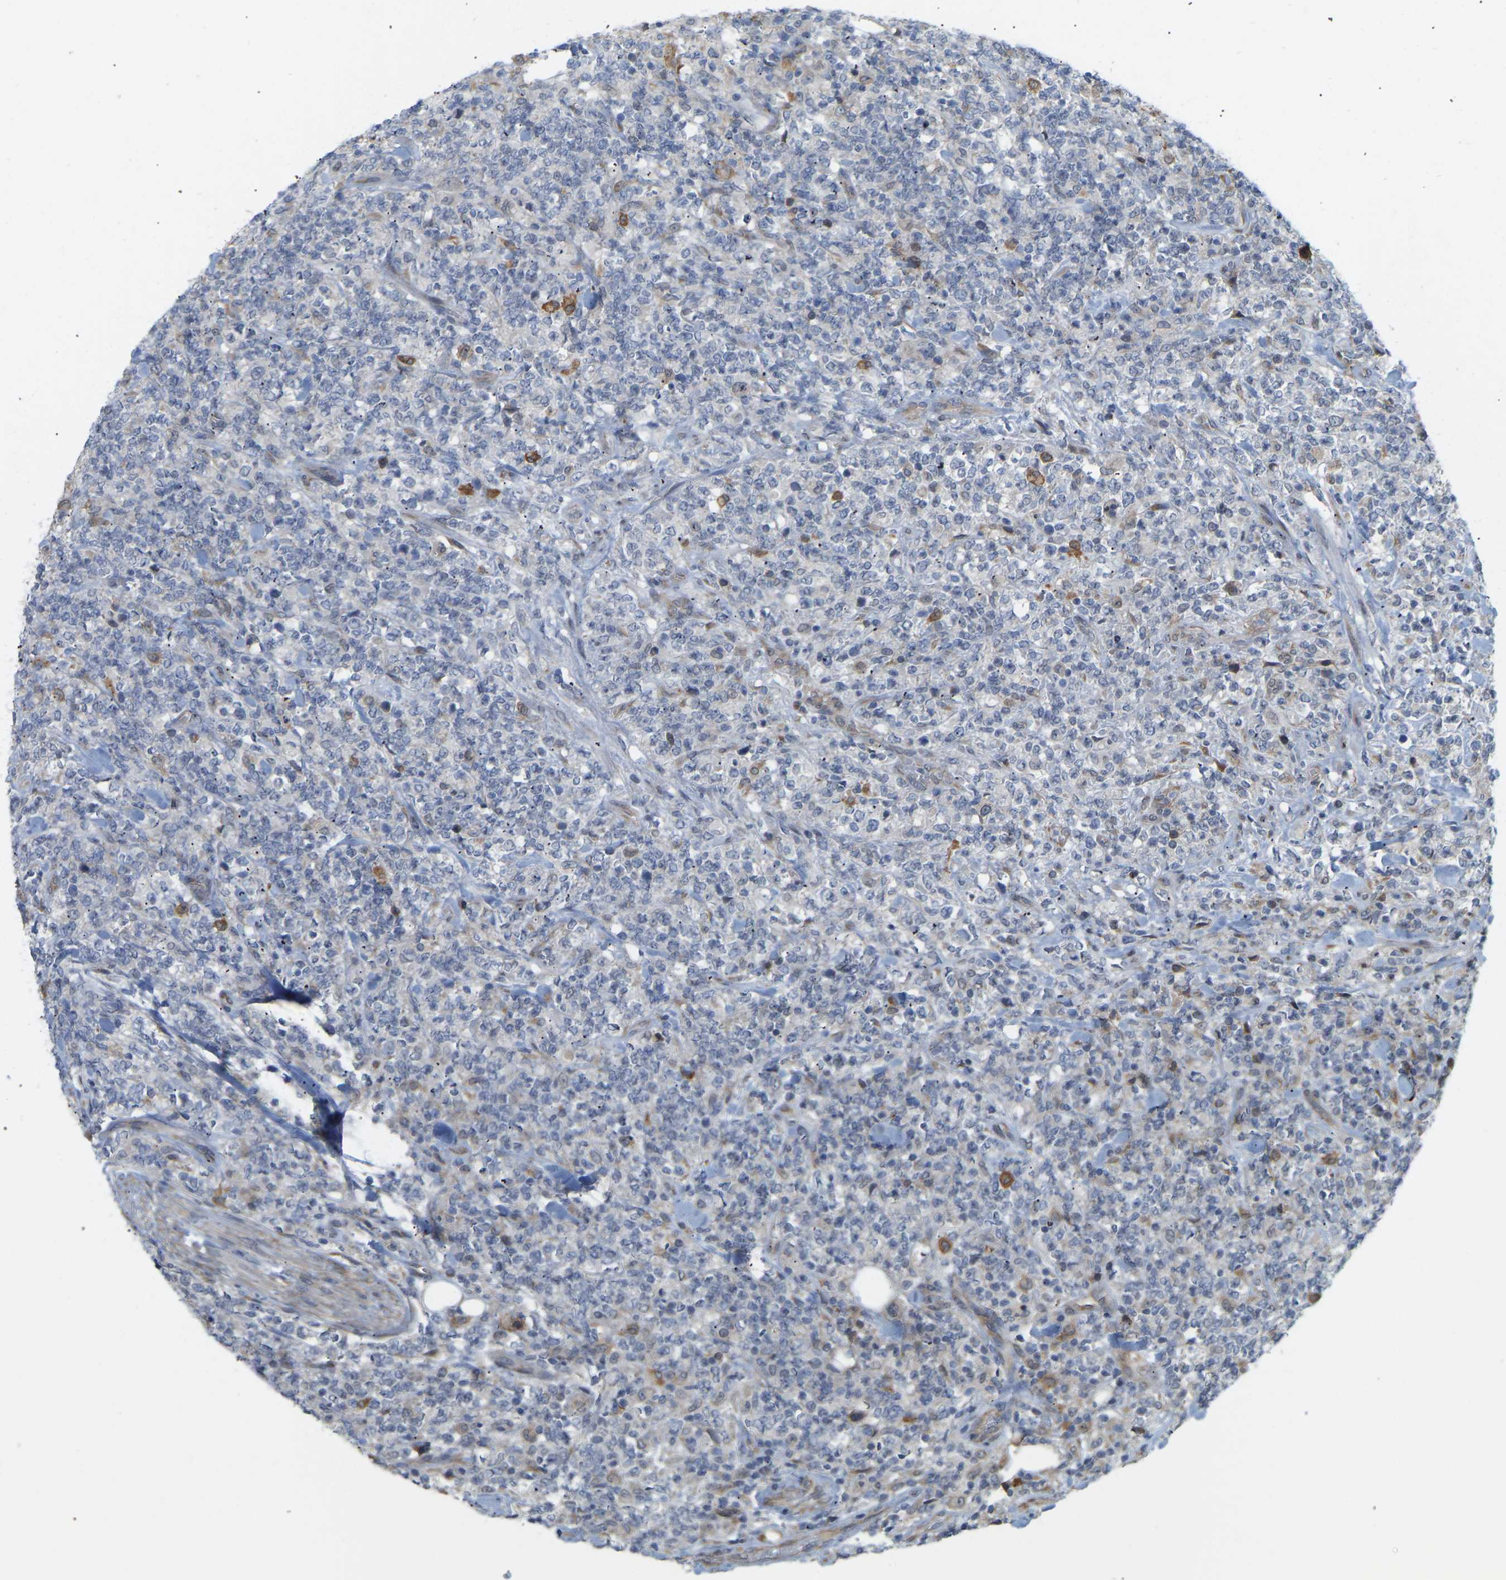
{"staining": {"intensity": "negative", "quantity": "none", "location": "none"}, "tissue": "lymphoma", "cell_type": "Tumor cells", "image_type": "cancer", "snomed": [{"axis": "morphology", "description": "Malignant lymphoma, non-Hodgkin's type, High grade"}, {"axis": "topography", "description": "Soft tissue"}], "caption": "Malignant lymphoma, non-Hodgkin's type (high-grade) was stained to show a protein in brown. There is no significant staining in tumor cells.", "gene": "BEND3", "patient": {"sex": "male", "age": 18}}